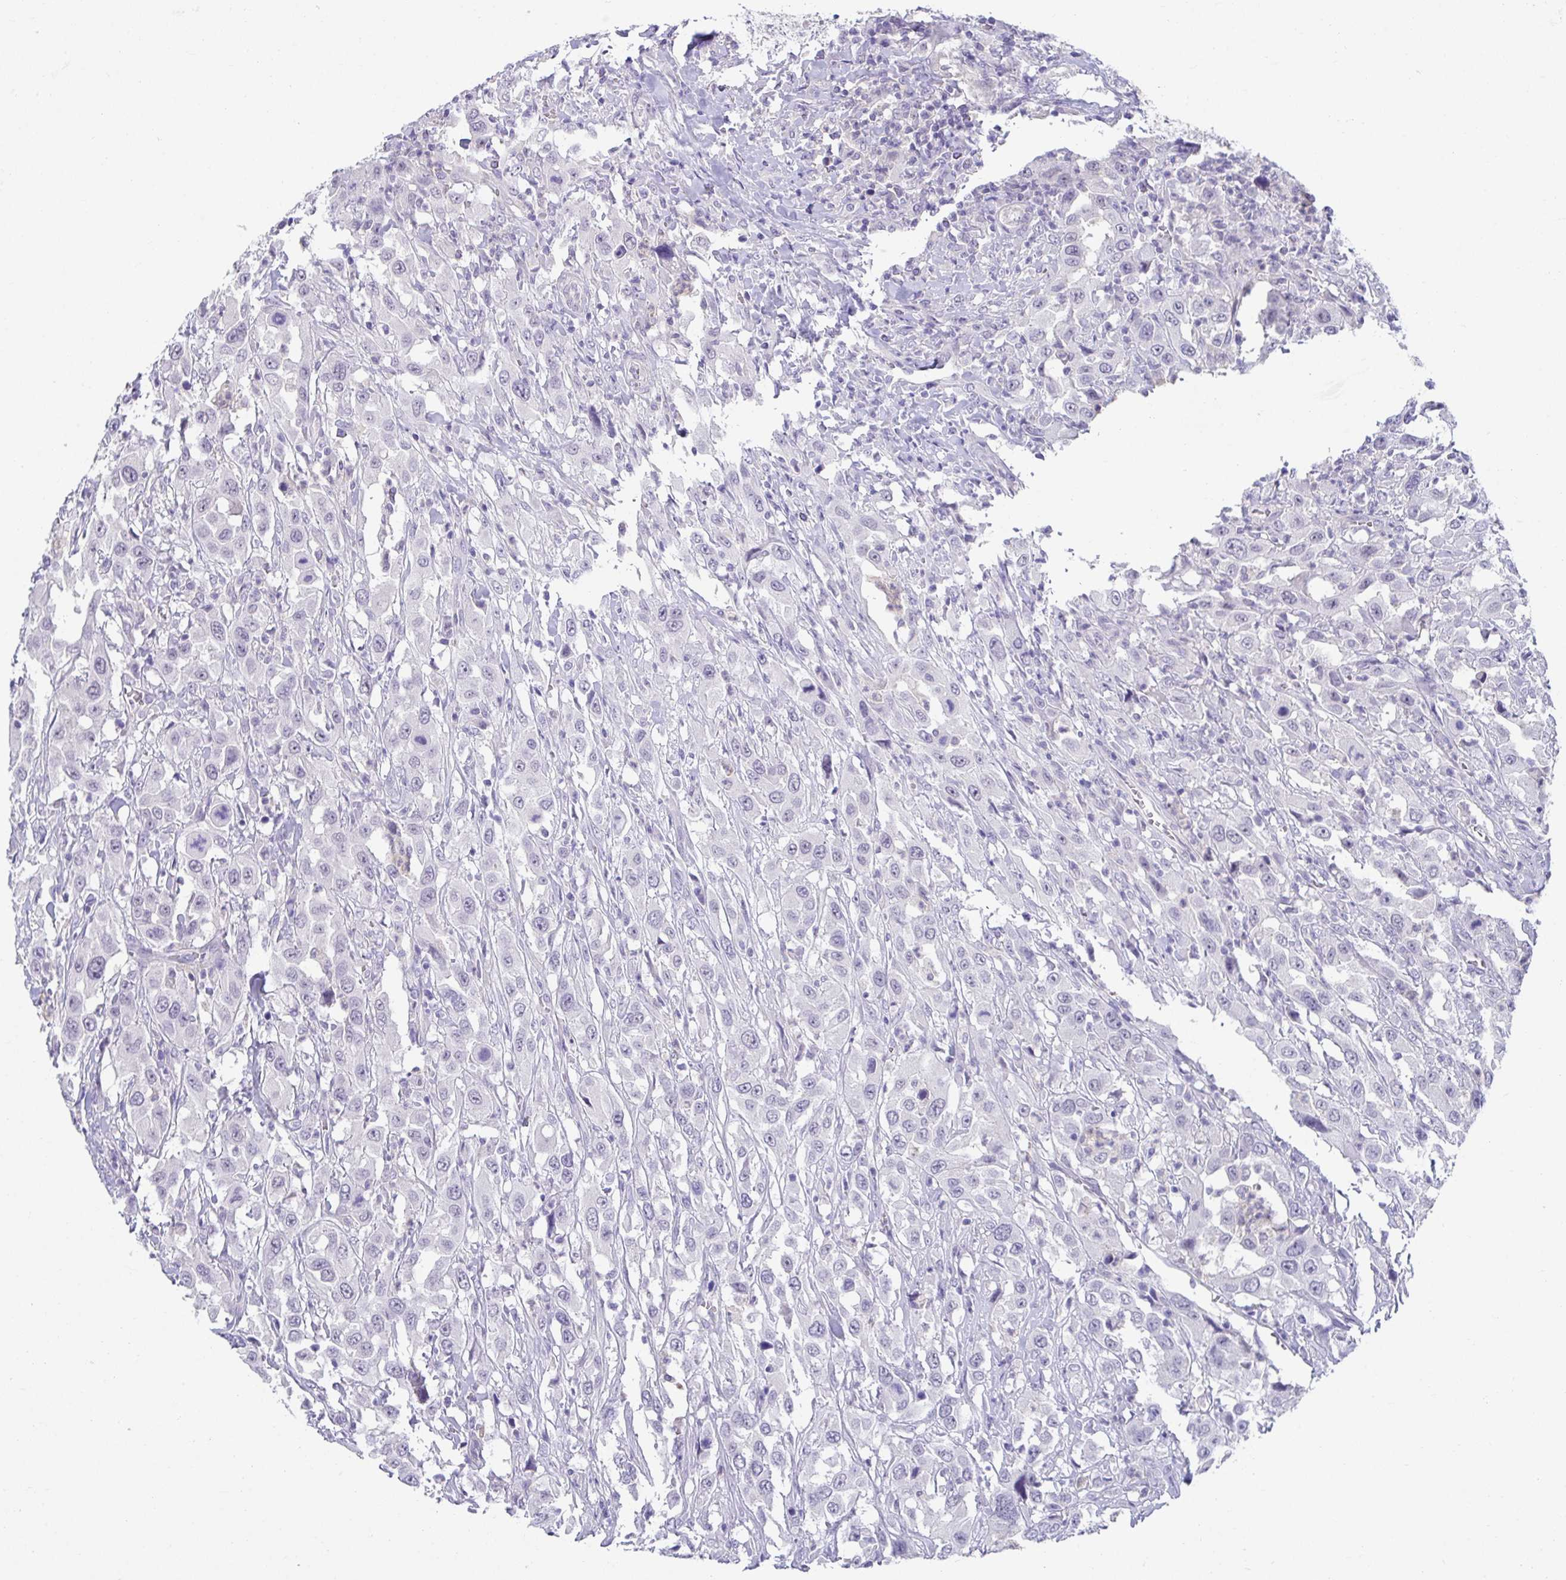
{"staining": {"intensity": "negative", "quantity": "none", "location": "none"}, "tissue": "urothelial cancer", "cell_type": "Tumor cells", "image_type": "cancer", "snomed": [{"axis": "morphology", "description": "Urothelial carcinoma, High grade"}, {"axis": "topography", "description": "Urinary bladder"}], "caption": "Immunohistochemical staining of human urothelial cancer exhibits no significant positivity in tumor cells.", "gene": "CXCR1", "patient": {"sex": "male", "age": 61}}